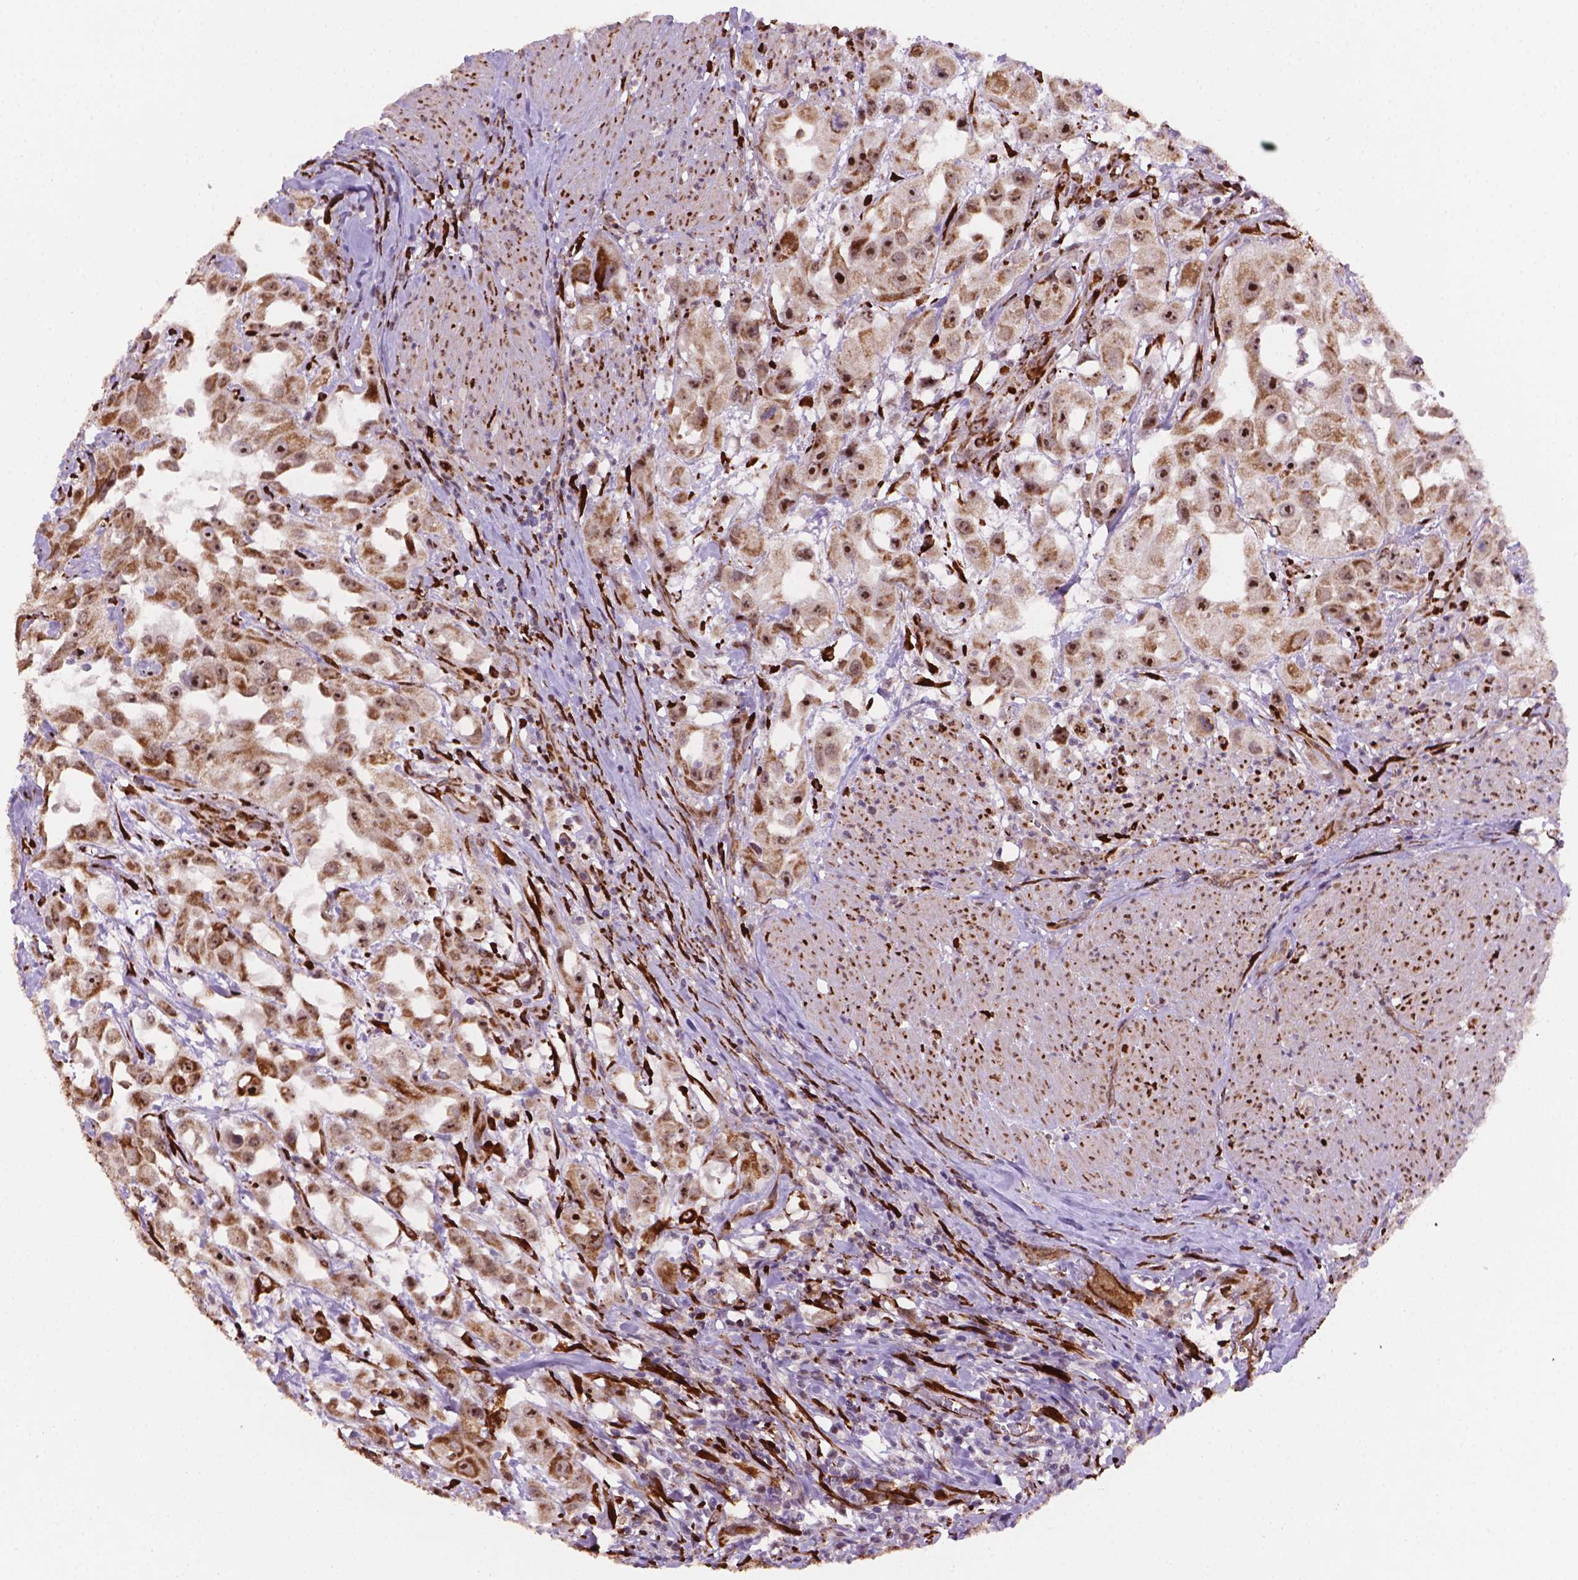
{"staining": {"intensity": "strong", "quantity": ">75%", "location": "cytoplasmic/membranous,nuclear"}, "tissue": "urothelial cancer", "cell_type": "Tumor cells", "image_type": "cancer", "snomed": [{"axis": "morphology", "description": "Urothelial carcinoma, High grade"}, {"axis": "topography", "description": "Urinary bladder"}], "caption": "Tumor cells exhibit high levels of strong cytoplasmic/membranous and nuclear positivity in approximately >75% of cells in human high-grade urothelial carcinoma.", "gene": "FNIP1", "patient": {"sex": "male", "age": 79}}